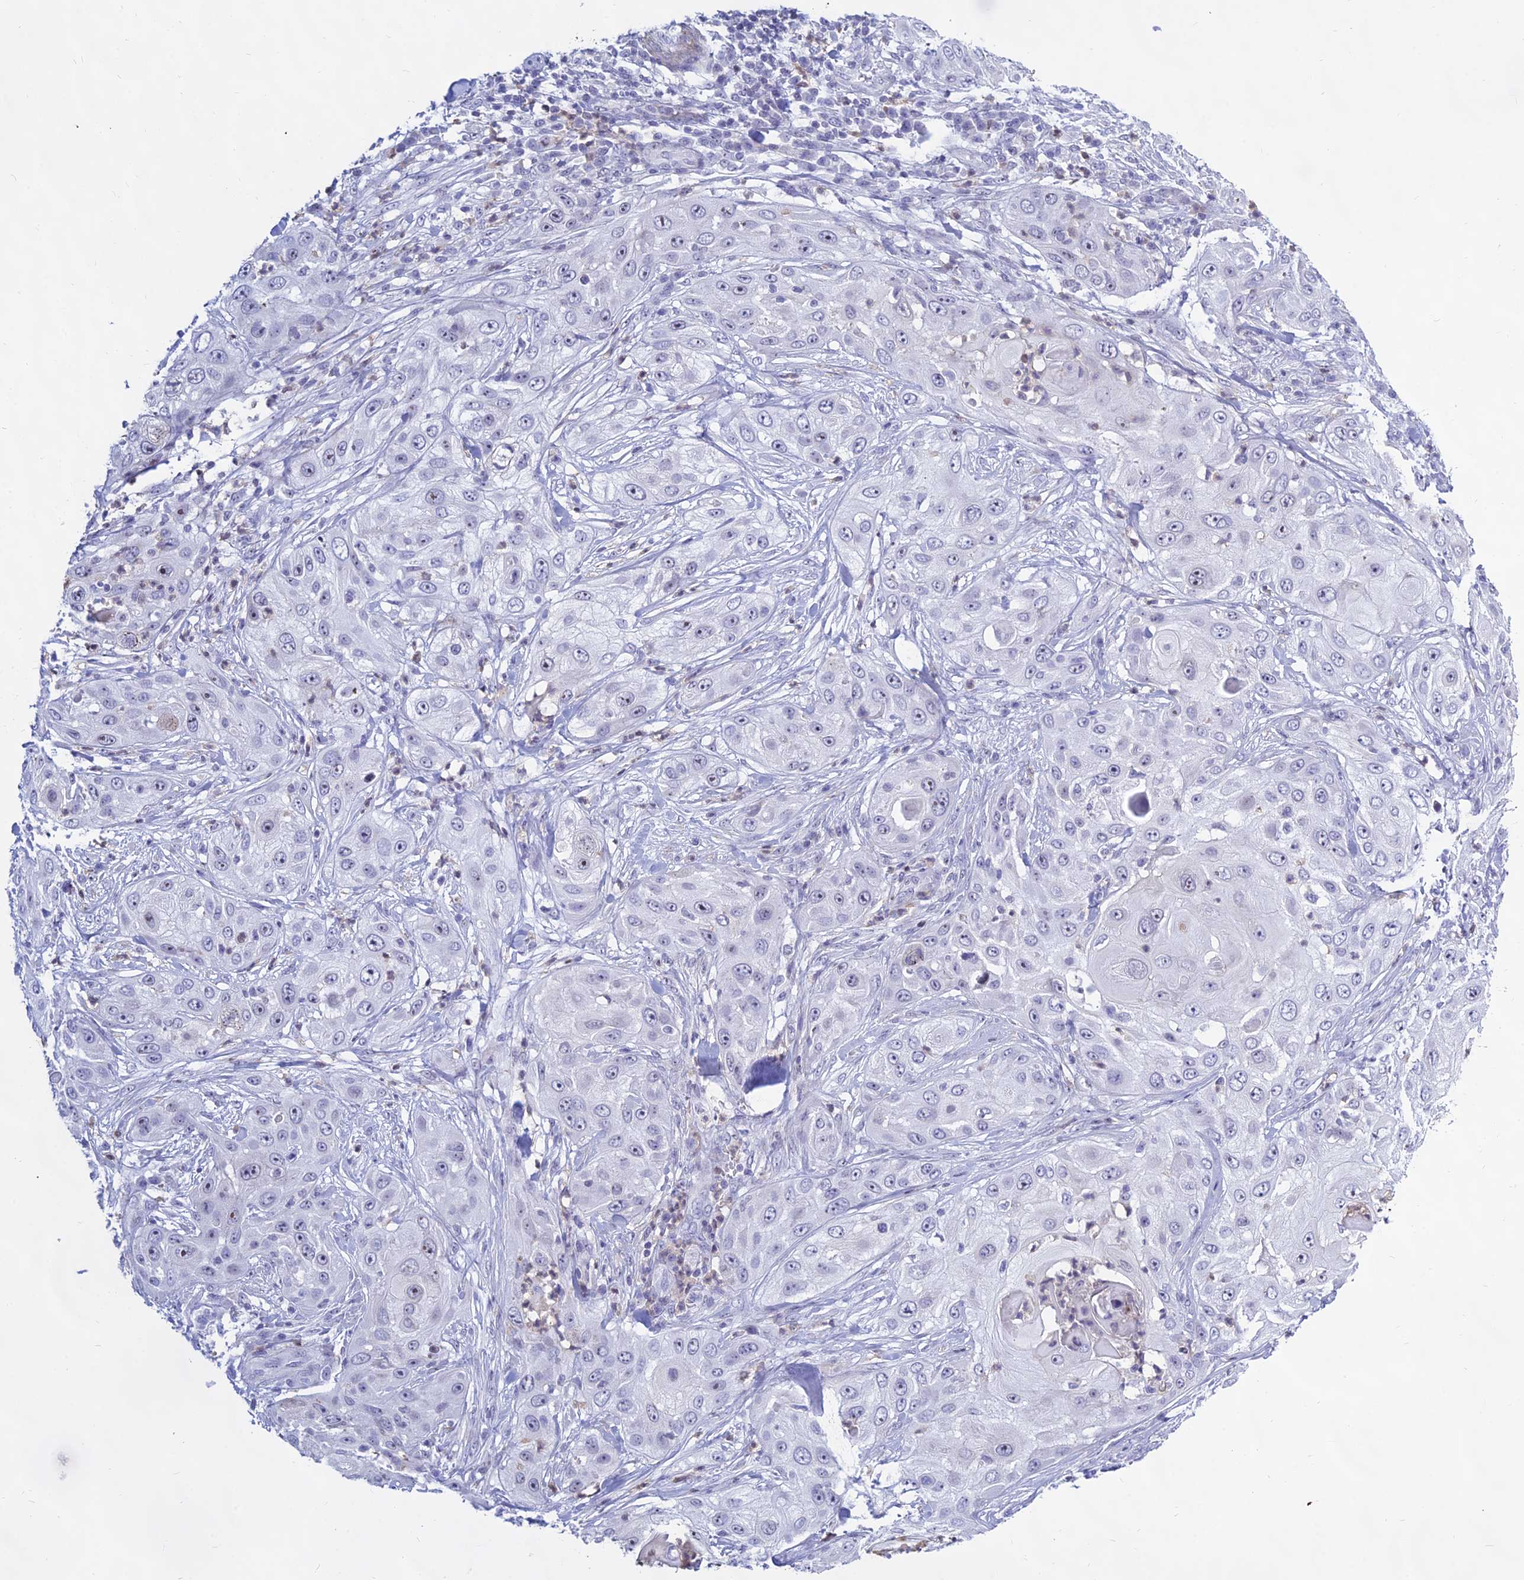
{"staining": {"intensity": "moderate", "quantity": "<25%", "location": "nuclear"}, "tissue": "skin cancer", "cell_type": "Tumor cells", "image_type": "cancer", "snomed": [{"axis": "morphology", "description": "Squamous cell carcinoma, NOS"}, {"axis": "topography", "description": "Skin"}], "caption": "Human skin cancer (squamous cell carcinoma) stained for a protein (brown) shows moderate nuclear positive staining in about <25% of tumor cells.", "gene": "KRR1", "patient": {"sex": "female", "age": 44}}